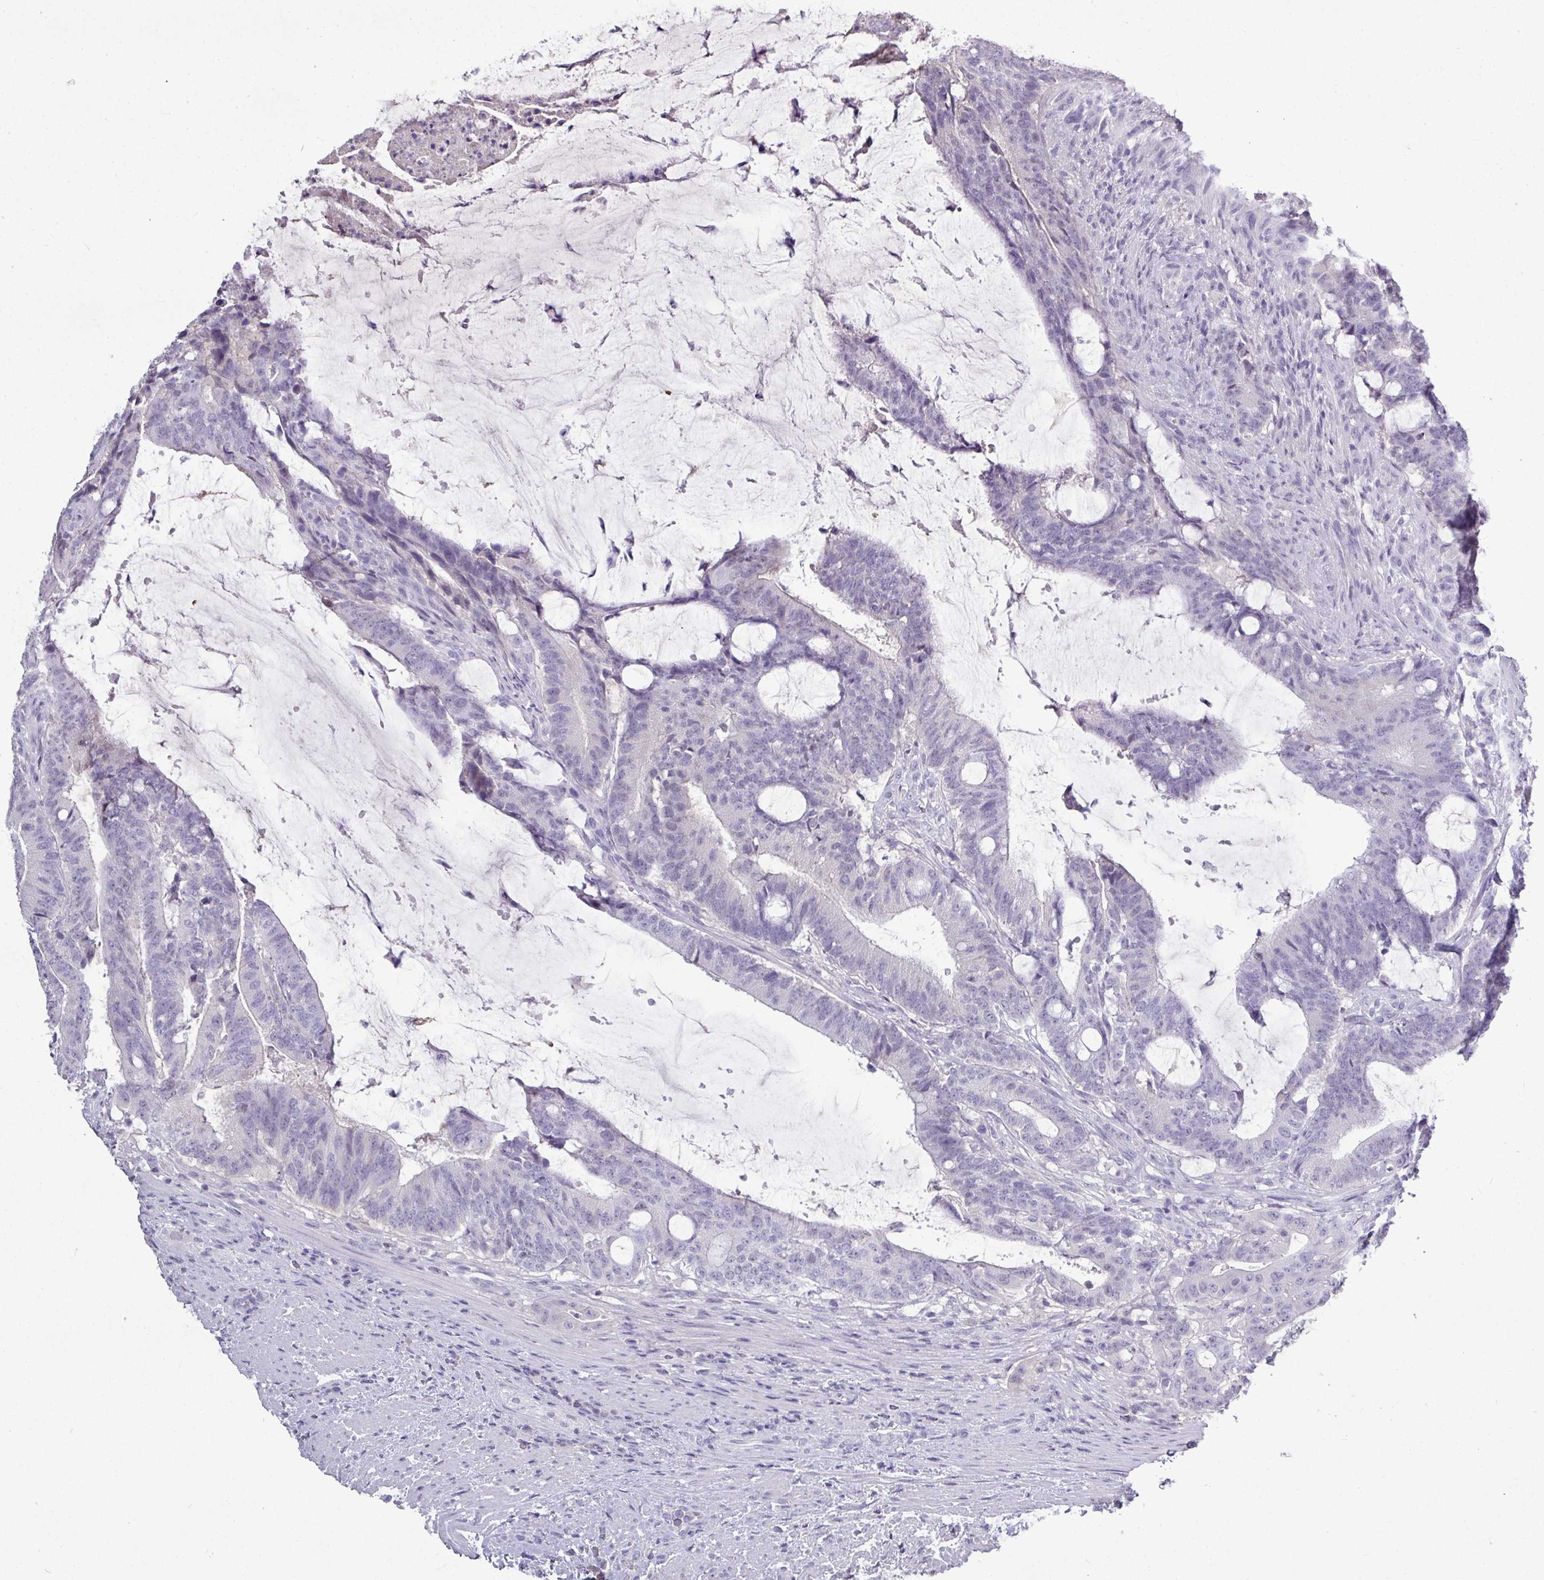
{"staining": {"intensity": "negative", "quantity": "none", "location": "none"}, "tissue": "colorectal cancer", "cell_type": "Tumor cells", "image_type": "cancer", "snomed": [{"axis": "morphology", "description": "Adenocarcinoma, NOS"}, {"axis": "topography", "description": "Colon"}], "caption": "Immunohistochemical staining of colorectal cancer demonstrates no significant expression in tumor cells.", "gene": "TMEM91", "patient": {"sex": "female", "age": 43}}